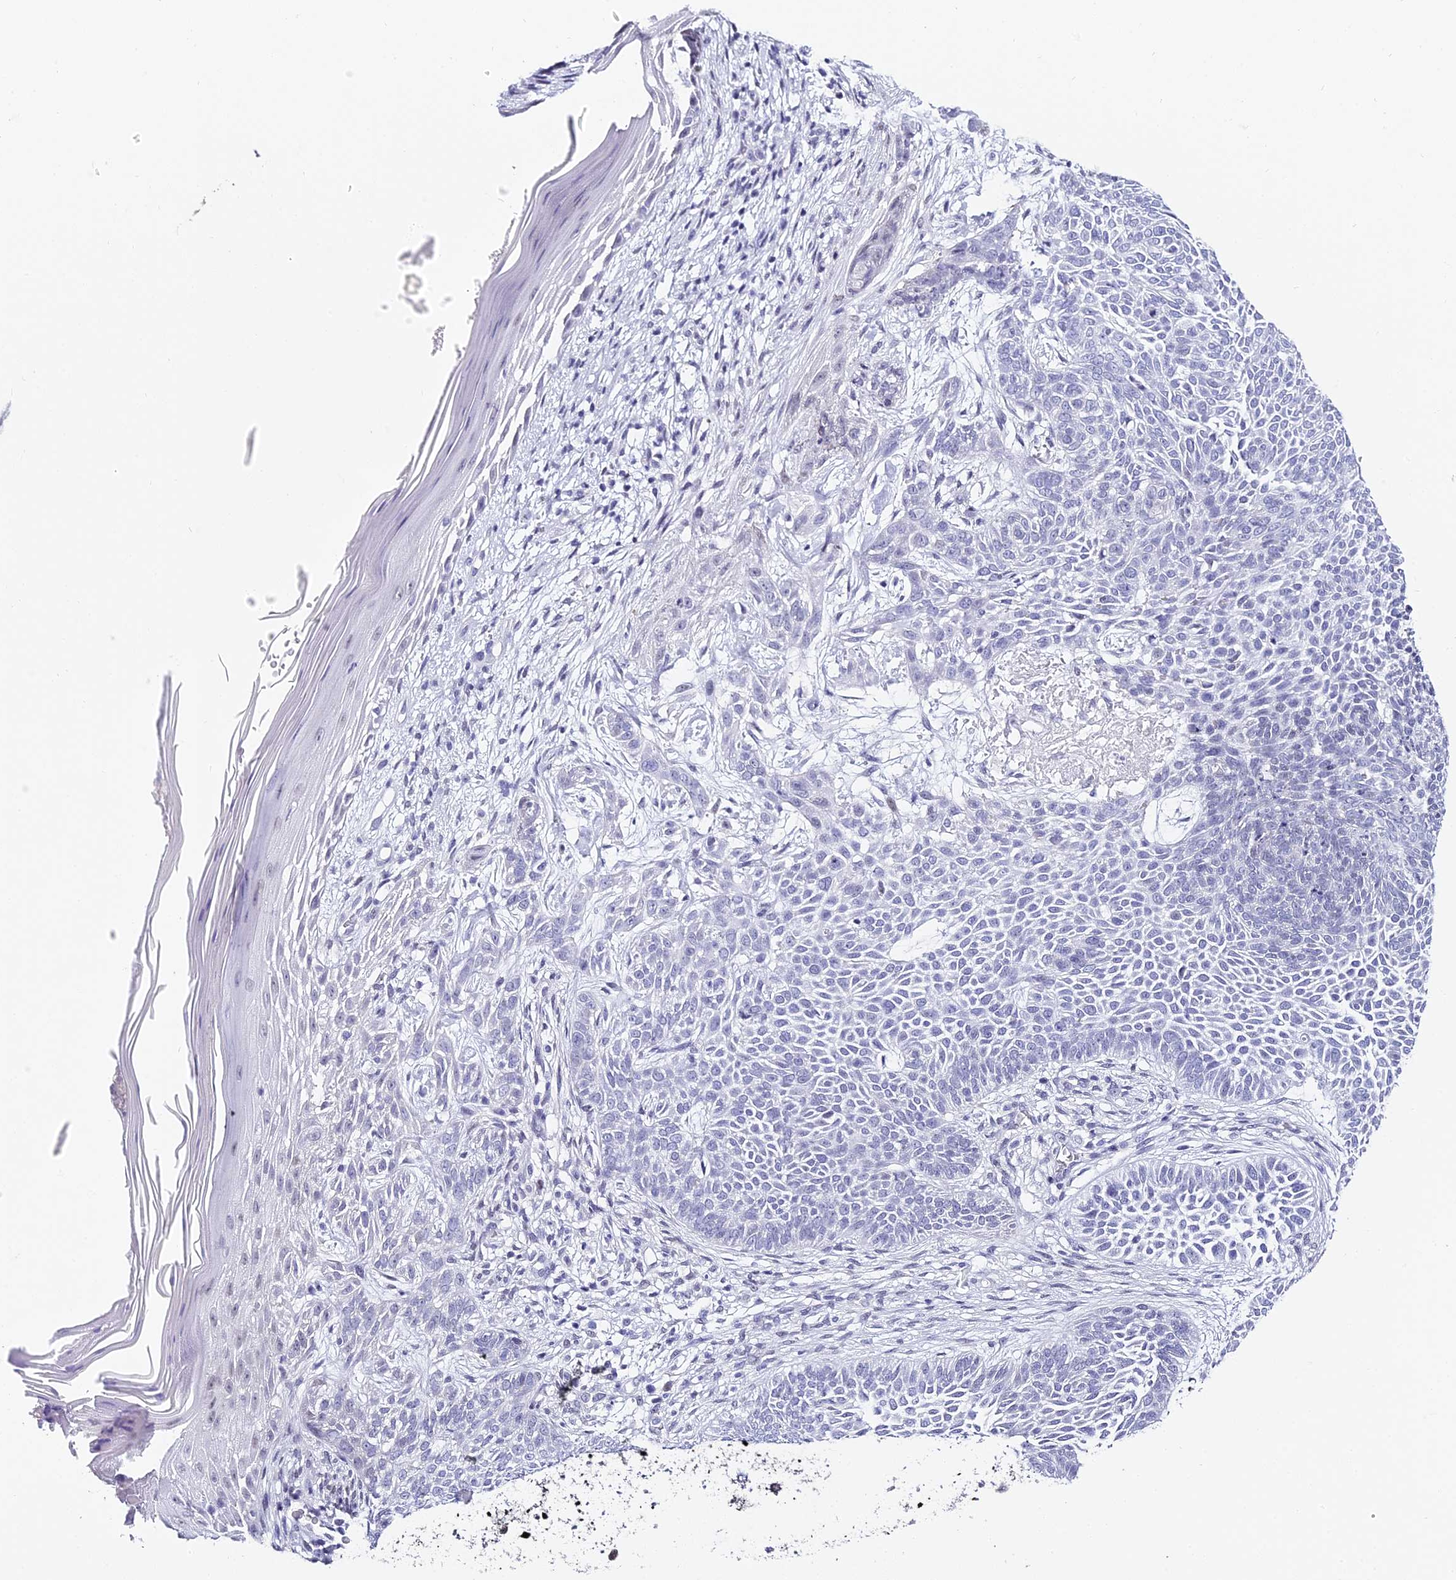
{"staining": {"intensity": "negative", "quantity": "none", "location": "none"}, "tissue": "skin cancer", "cell_type": "Tumor cells", "image_type": "cancer", "snomed": [{"axis": "morphology", "description": "Basal cell carcinoma"}, {"axis": "topography", "description": "Skin"}], "caption": "Human skin cancer (basal cell carcinoma) stained for a protein using immunohistochemistry (IHC) exhibits no positivity in tumor cells.", "gene": "ABHD14A-ACY1", "patient": {"sex": "male", "age": 85}}